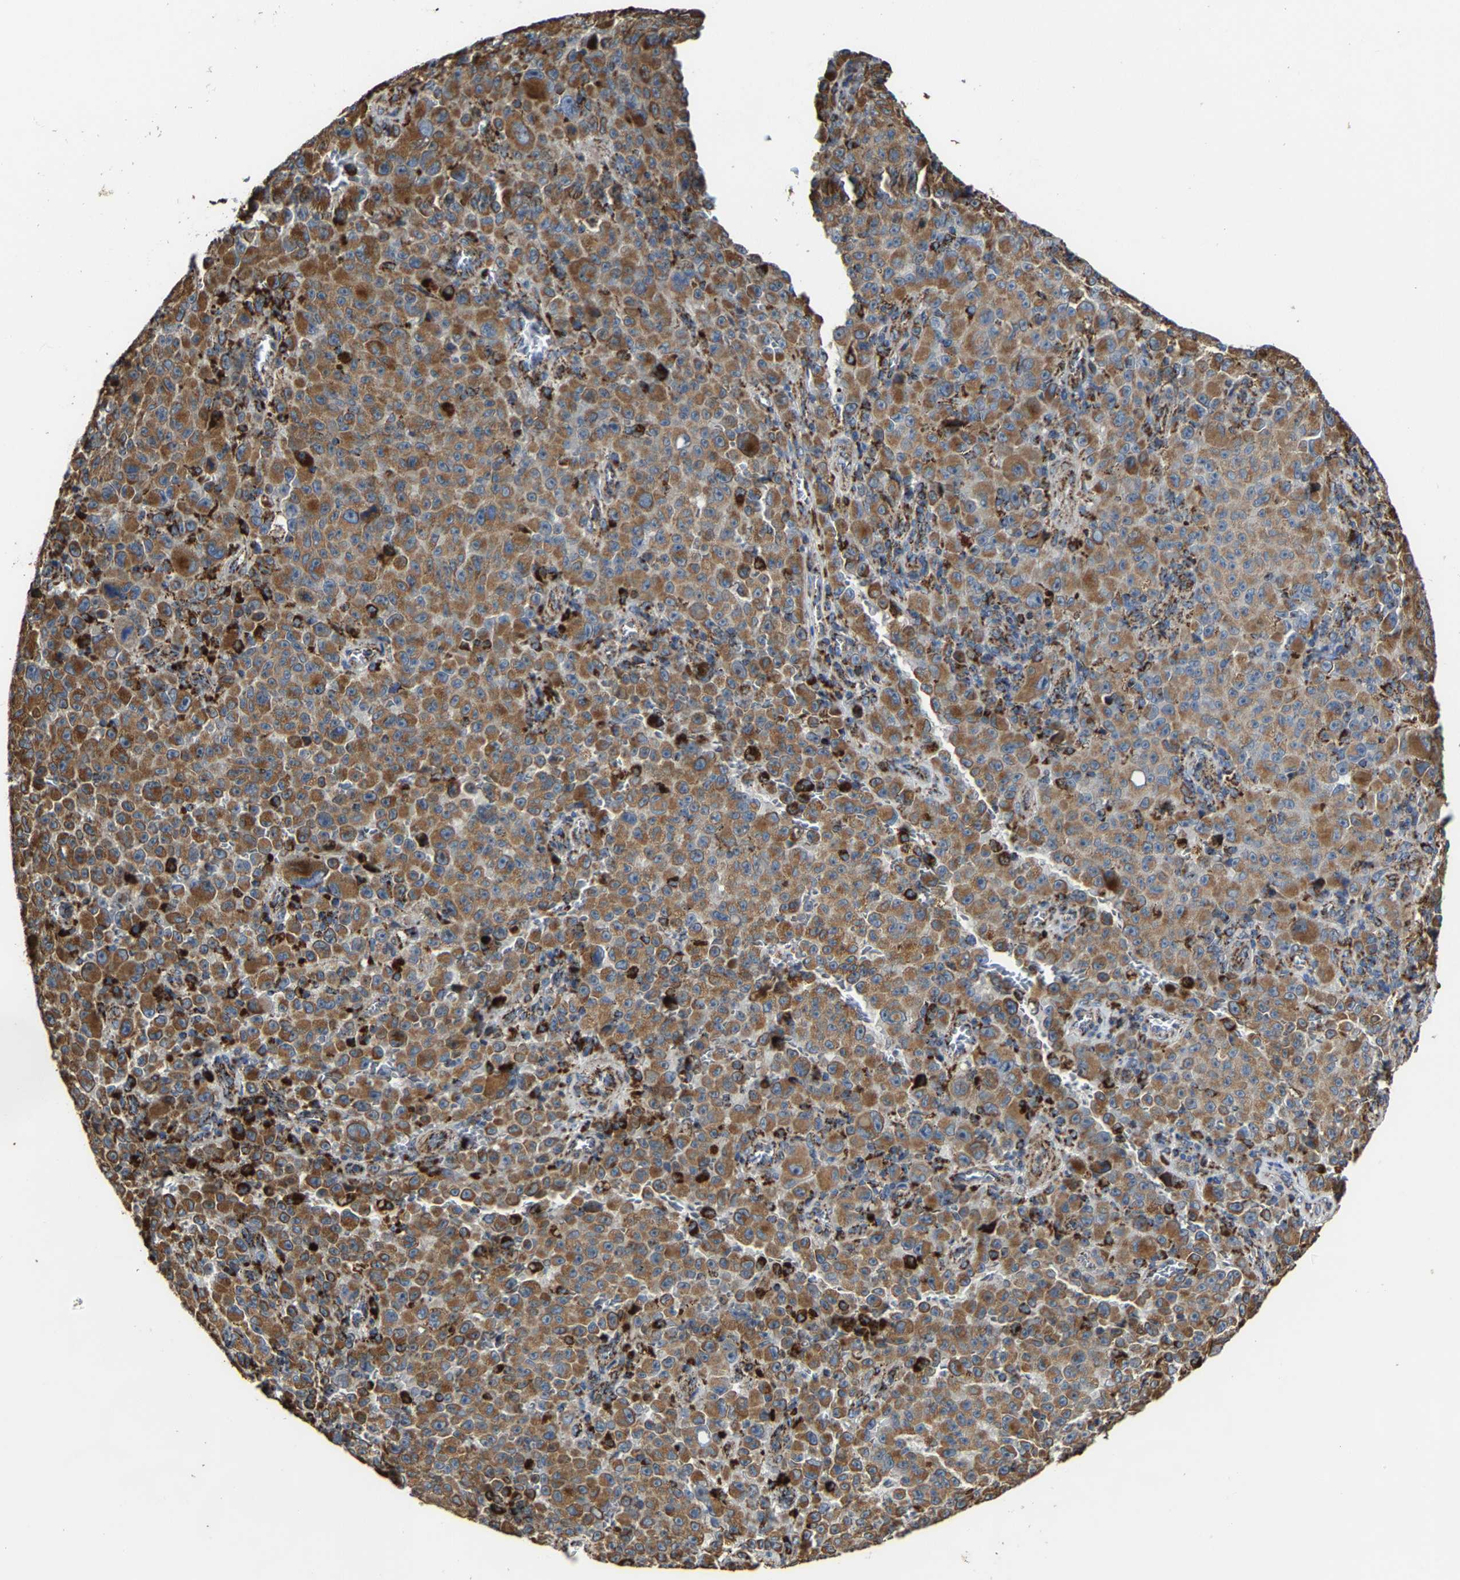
{"staining": {"intensity": "moderate", "quantity": ">75%", "location": "cytoplasmic/membranous"}, "tissue": "melanoma", "cell_type": "Tumor cells", "image_type": "cancer", "snomed": [{"axis": "morphology", "description": "Malignant melanoma, NOS"}, {"axis": "topography", "description": "Skin"}], "caption": "Immunohistochemistry staining of melanoma, which displays medium levels of moderate cytoplasmic/membranous expression in about >75% of tumor cells indicating moderate cytoplasmic/membranous protein positivity. The staining was performed using DAB (brown) for protein detection and nuclei were counterstained in hematoxylin (blue).", "gene": "NDUFV3", "patient": {"sex": "female", "age": 82}}